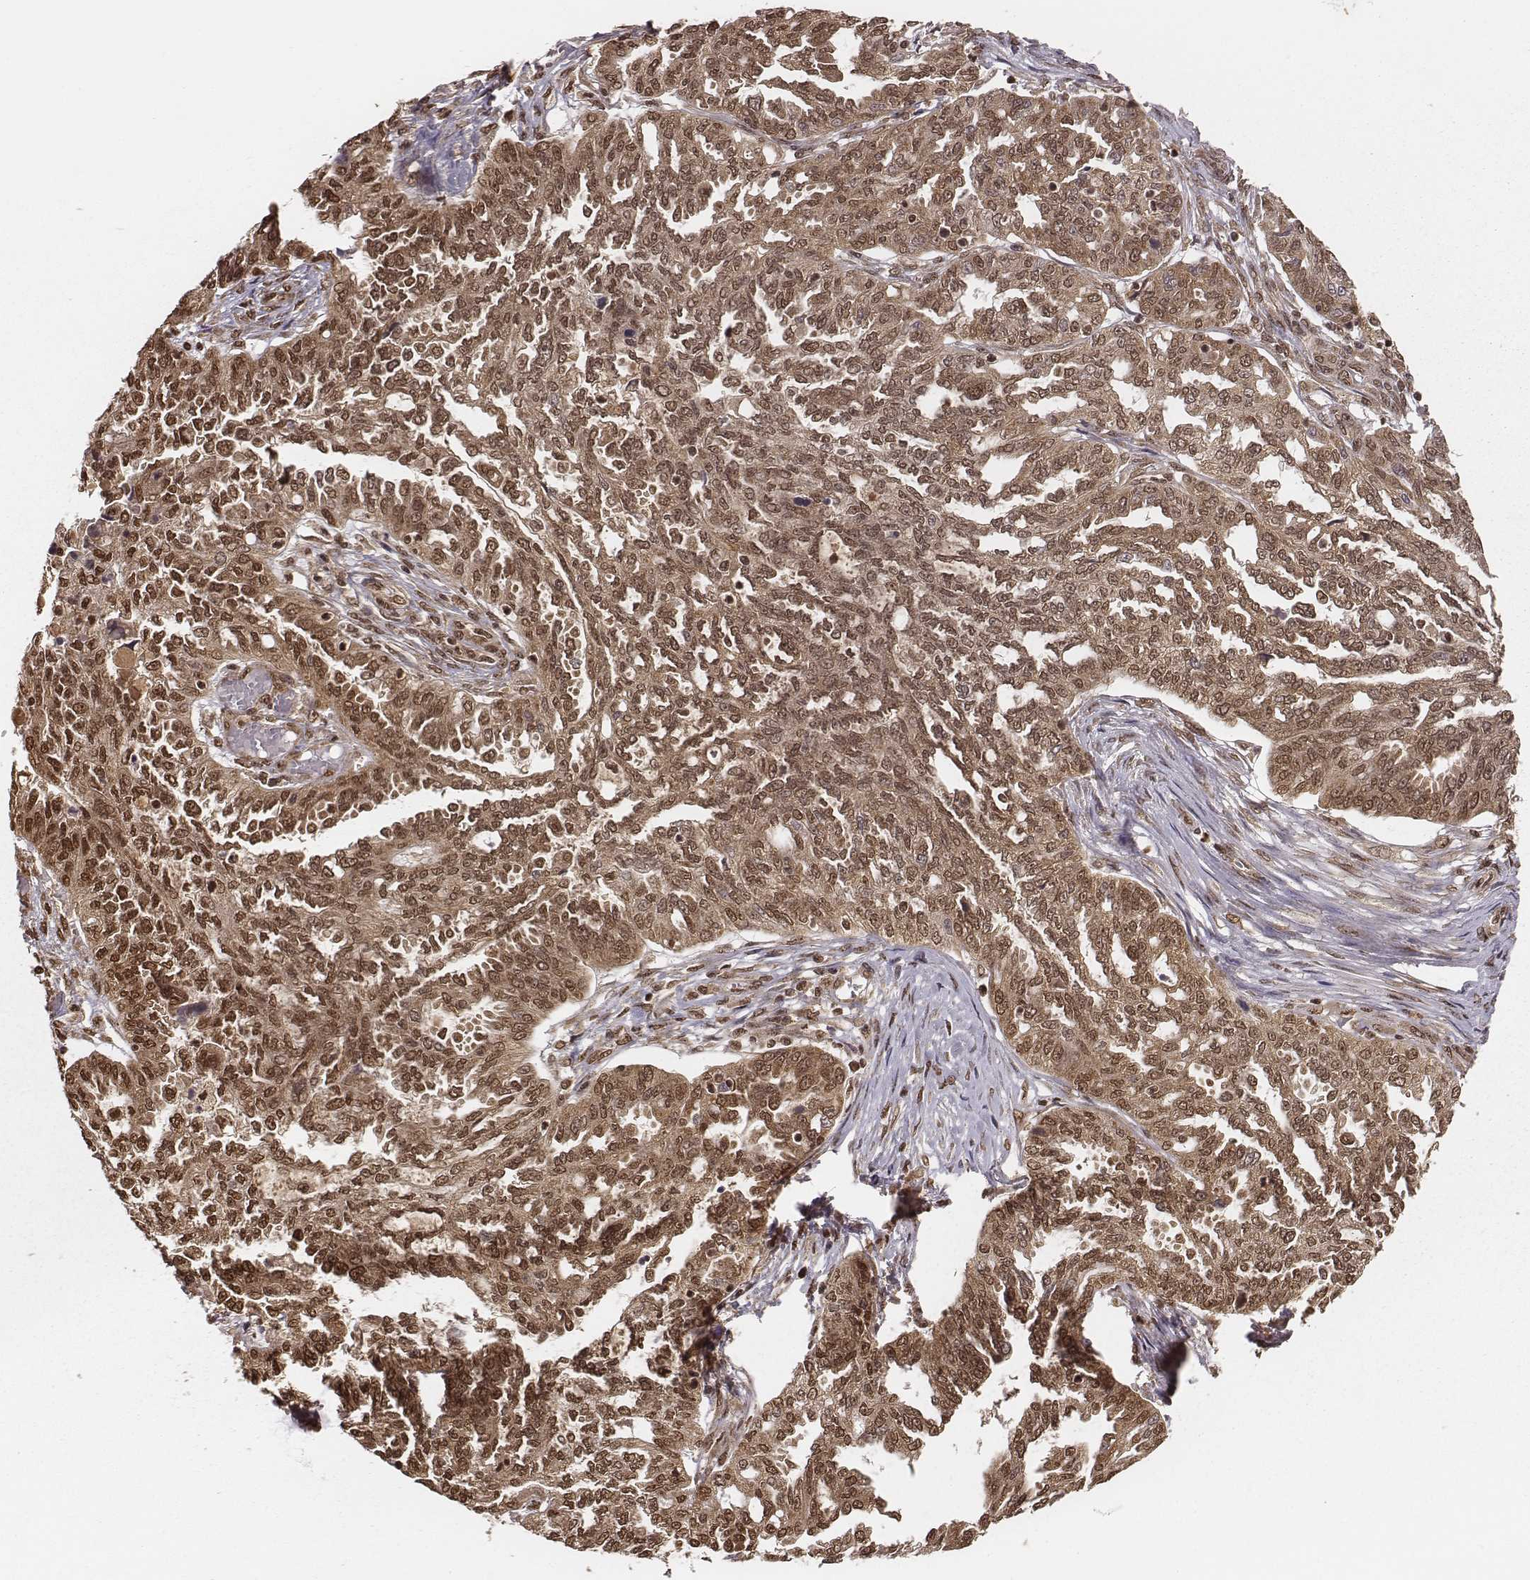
{"staining": {"intensity": "moderate", "quantity": ">75%", "location": "cytoplasmic/membranous,nuclear"}, "tissue": "ovarian cancer", "cell_type": "Tumor cells", "image_type": "cancer", "snomed": [{"axis": "morphology", "description": "Cystadenocarcinoma, serous, NOS"}, {"axis": "topography", "description": "Ovary"}], "caption": "This photomicrograph shows ovarian cancer stained with immunohistochemistry (IHC) to label a protein in brown. The cytoplasmic/membranous and nuclear of tumor cells show moderate positivity for the protein. Nuclei are counter-stained blue.", "gene": "NFX1", "patient": {"sex": "female", "age": 67}}